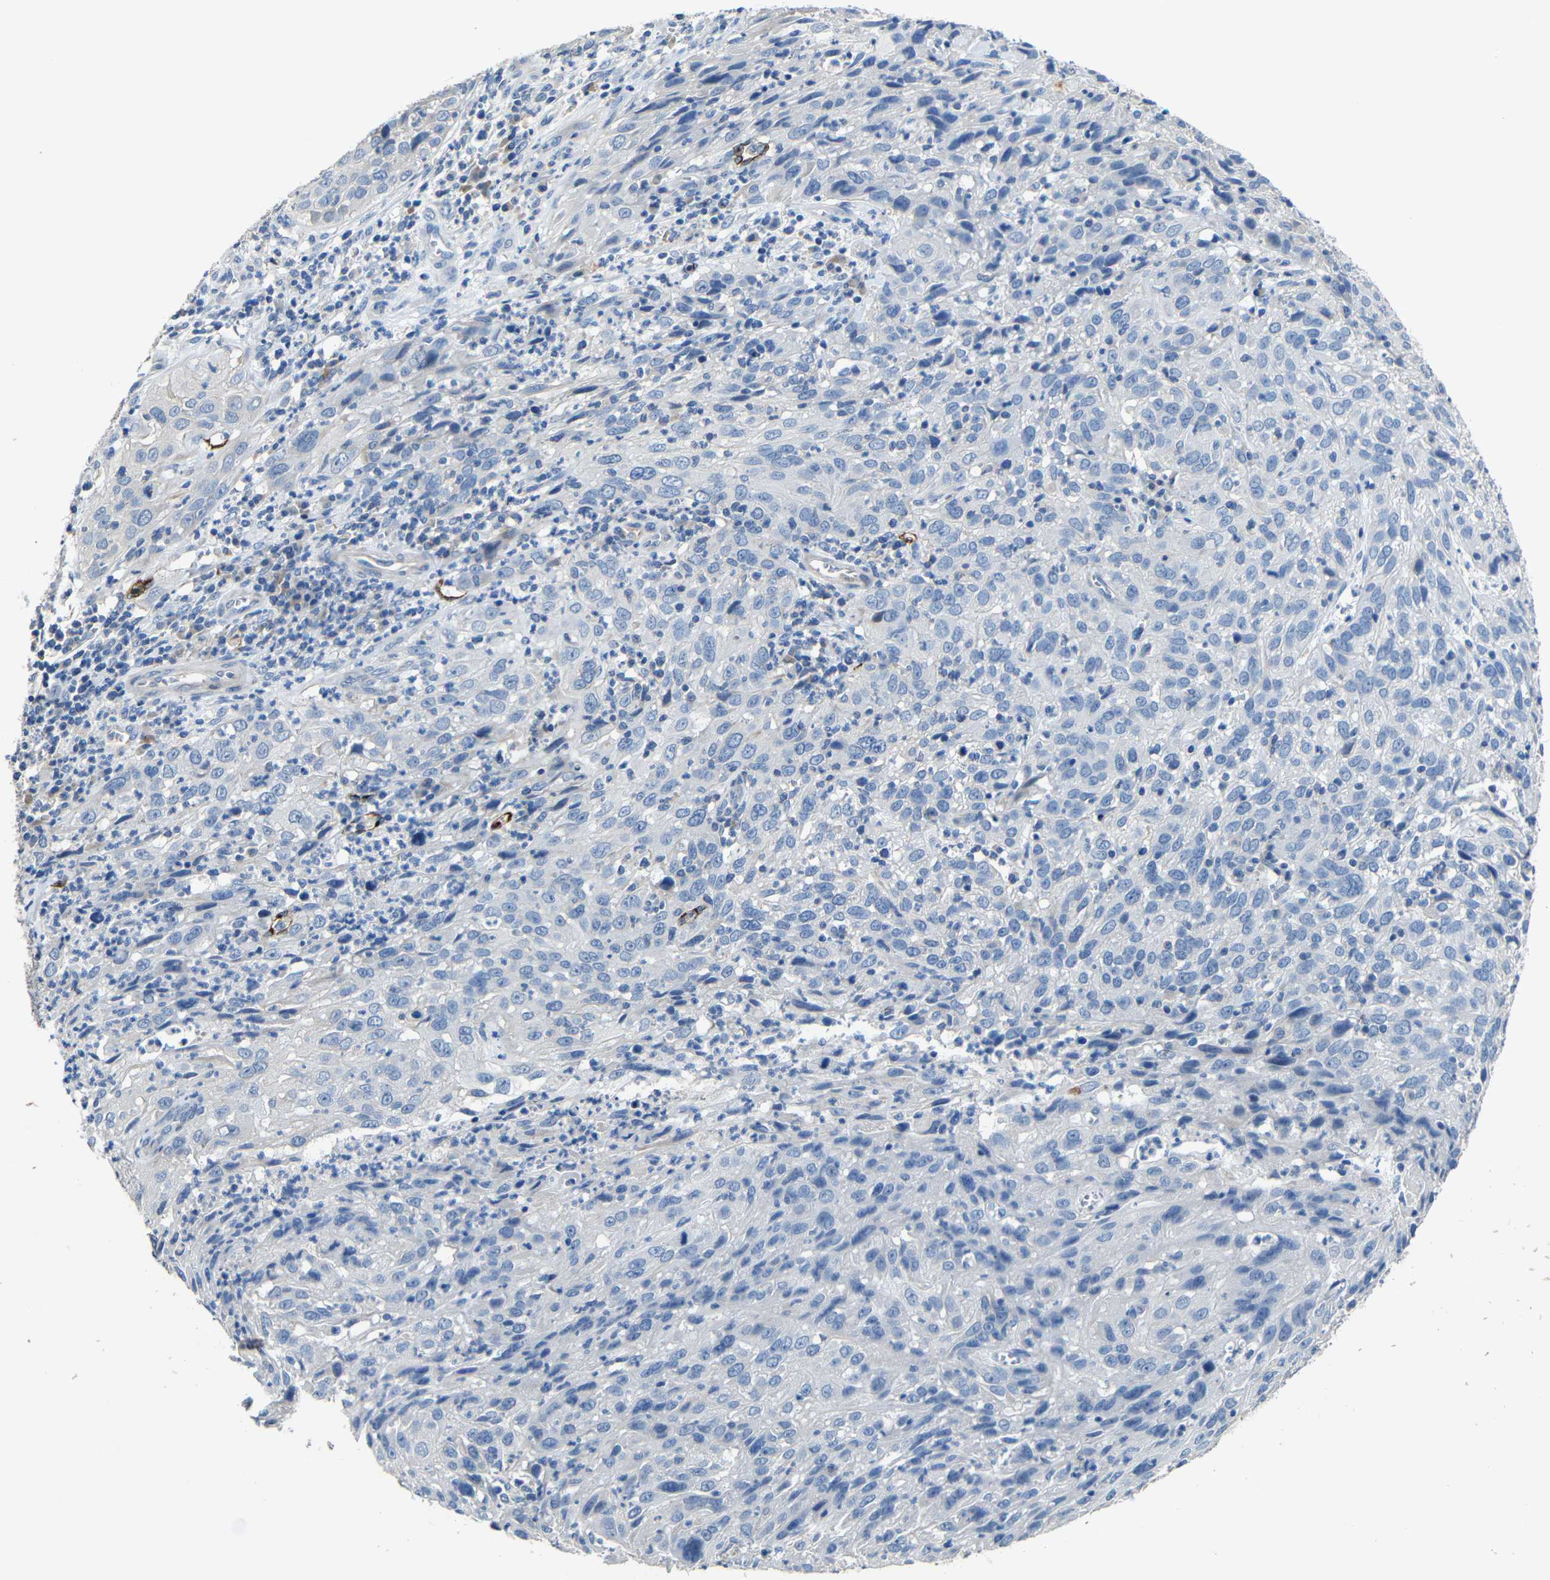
{"staining": {"intensity": "negative", "quantity": "none", "location": "none"}, "tissue": "cervical cancer", "cell_type": "Tumor cells", "image_type": "cancer", "snomed": [{"axis": "morphology", "description": "Squamous cell carcinoma, NOS"}, {"axis": "topography", "description": "Cervix"}], "caption": "This is a micrograph of immunohistochemistry (IHC) staining of cervical cancer, which shows no staining in tumor cells.", "gene": "ACKR2", "patient": {"sex": "female", "age": 32}}